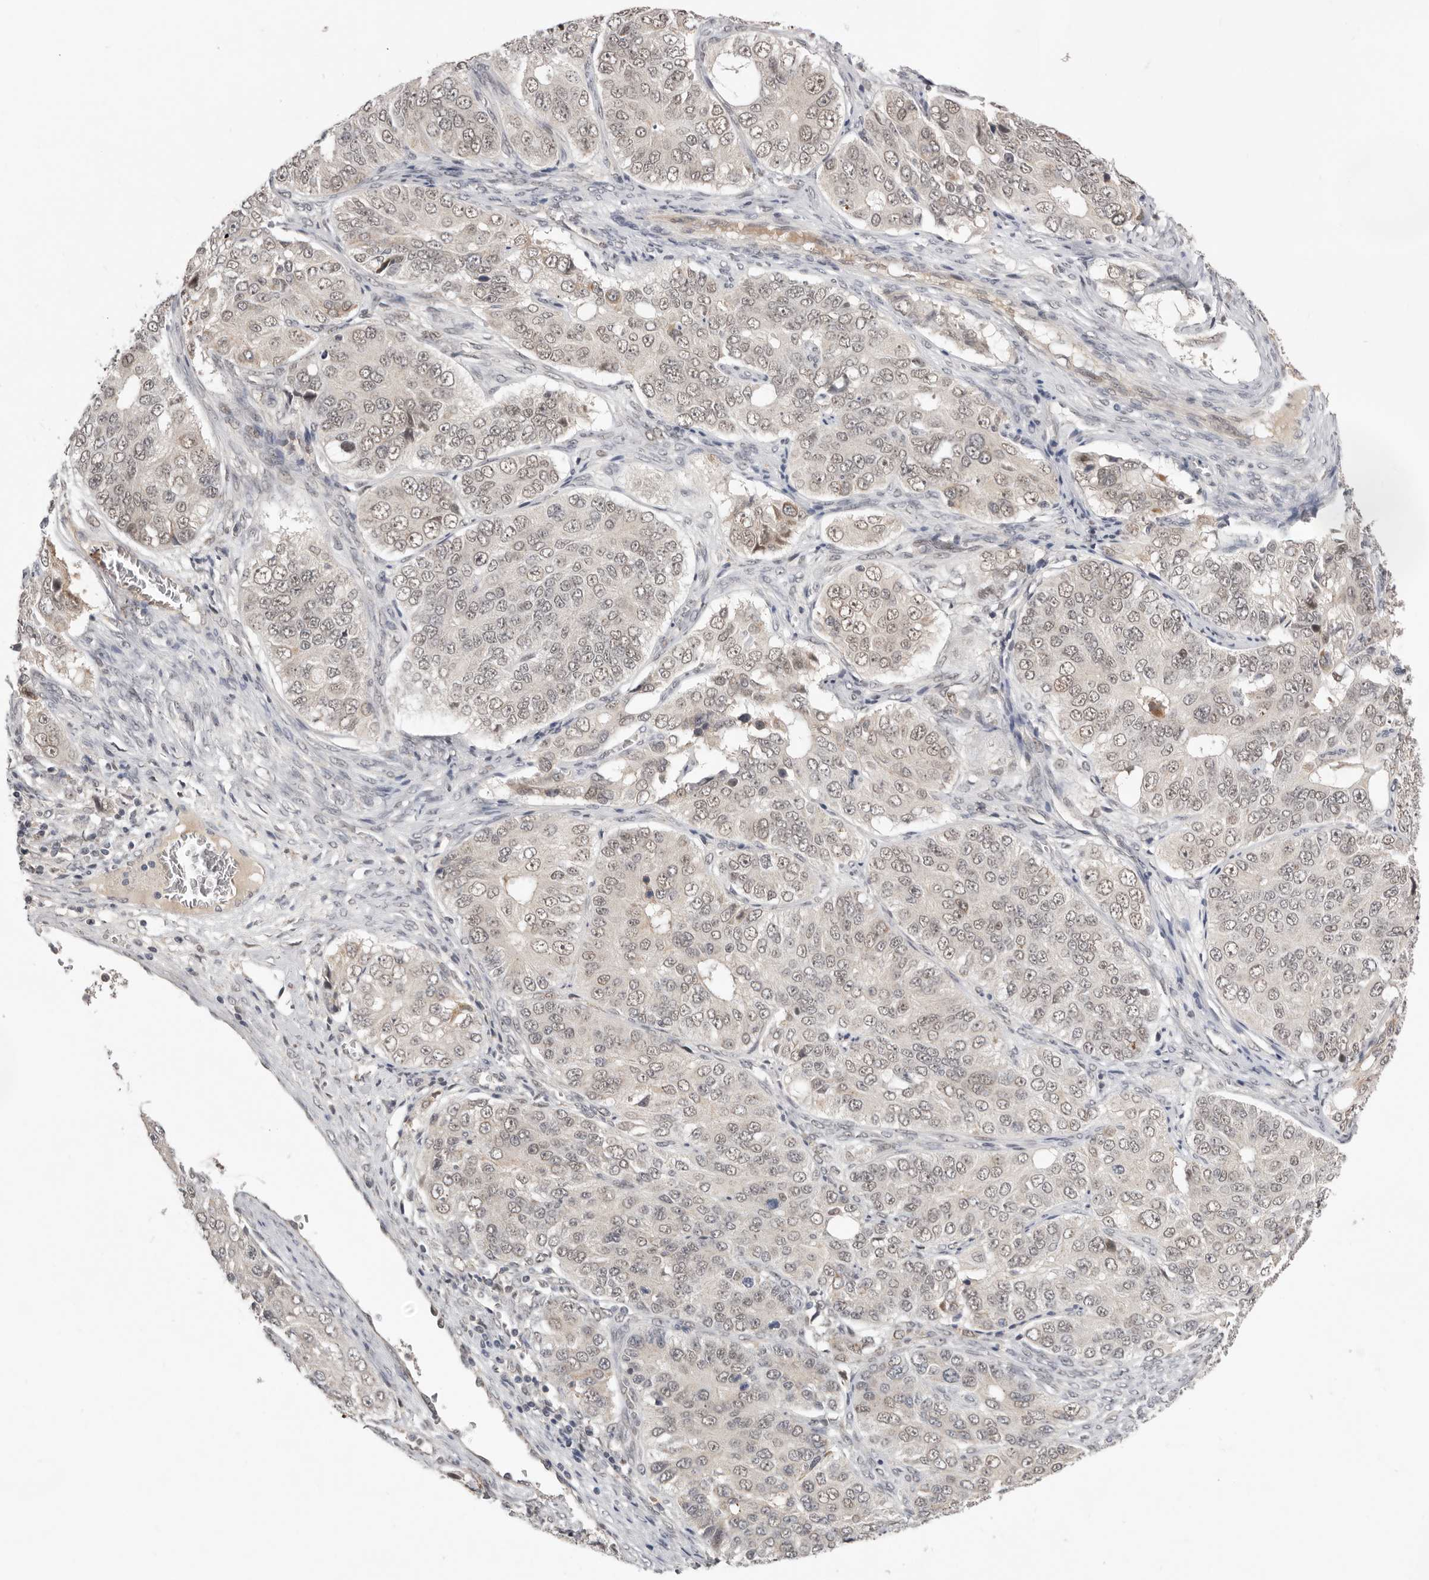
{"staining": {"intensity": "weak", "quantity": "25%-75%", "location": "nuclear"}, "tissue": "ovarian cancer", "cell_type": "Tumor cells", "image_type": "cancer", "snomed": [{"axis": "morphology", "description": "Carcinoma, endometroid"}, {"axis": "topography", "description": "Ovary"}], "caption": "Immunohistochemical staining of endometroid carcinoma (ovarian) reveals low levels of weak nuclear protein positivity in approximately 25%-75% of tumor cells. The protein of interest is stained brown, and the nuclei are stained in blue (DAB (3,3'-diaminobenzidine) IHC with brightfield microscopy, high magnification).", "gene": "BRCA2", "patient": {"sex": "female", "age": 51}}